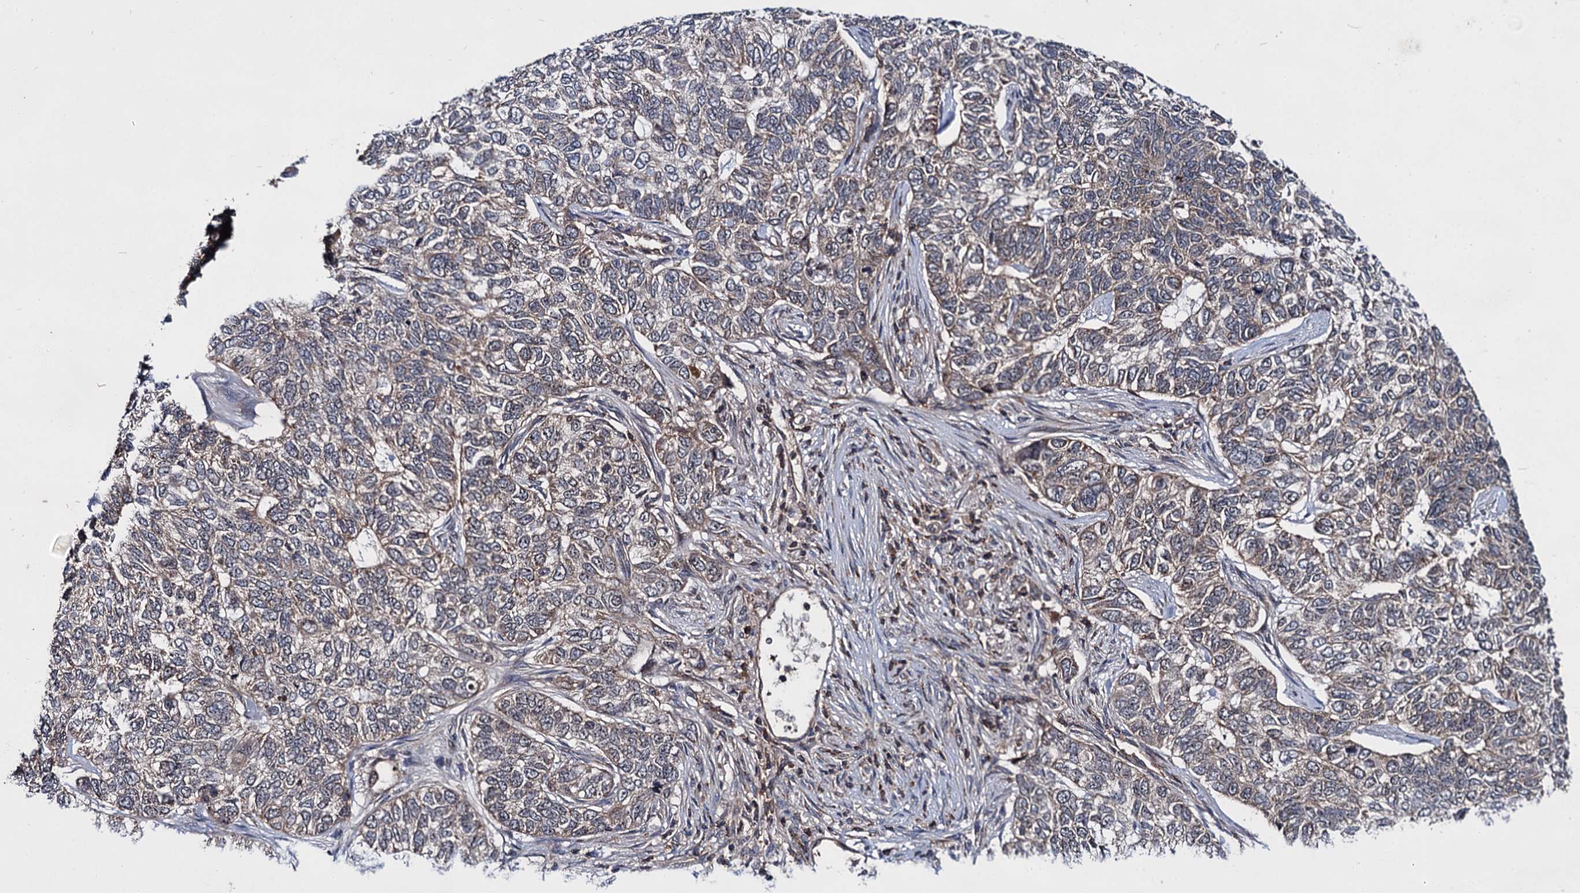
{"staining": {"intensity": "negative", "quantity": "none", "location": "none"}, "tissue": "skin cancer", "cell_type": "Tumor cells", "image_type": "cancer", "snomed": [{"axis": "morphology", "description": "Basal cell carcinoma"}, {"axis": "topography", "description": "Skin"}], "caption": "Tumor cells show no significant protein expression in basal cell carcinoma (skin). (DAB (3,3'-diaminobenzidine) immunohistochemistry (IHC), high magnification).", "gene": "ABLIM1", "patient": {"sex": "female", "age": 65}}